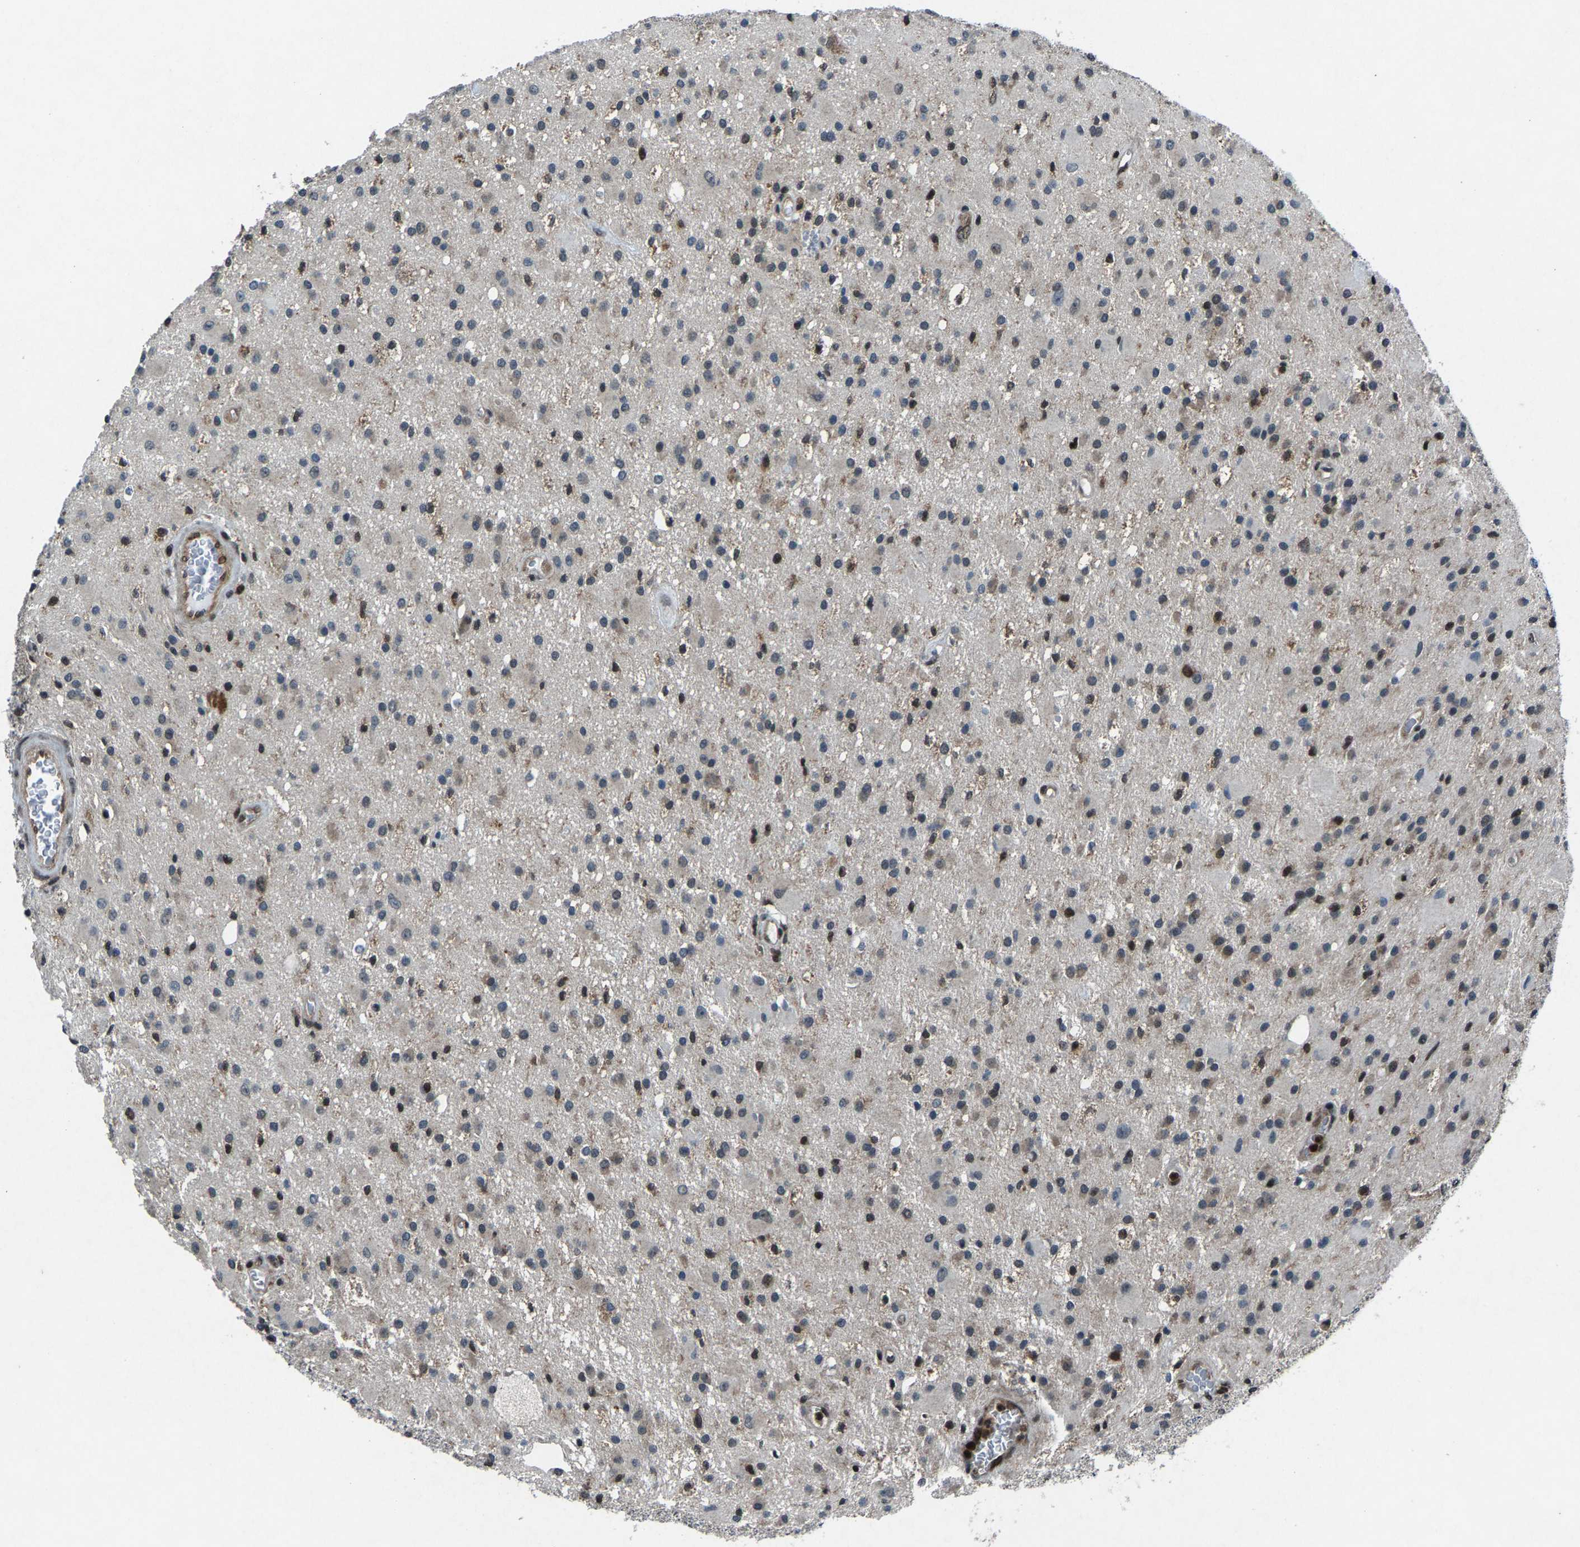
{"staining": {"intensity": "moderate", "quantity": "<25%", "location": "cytoplasmic/membranous,nuclear"}, "tissue": "glioma", "cell_type": "Tumor cells", "image_type": "cancer", "snomed": [{"axis": "morphology", "description": "Glioma, malignant, Low grade"}, {"axis": "topography", "description": "Brain"}], "caption": "Malignant low-grade glioma was stained to show a protein in brown. There is low levels of moderate cytoplasmic/membranous and nuclear positivity in approximately <25% of tumor cells.", "gene": "ATXN3", "patient": {"sex": "male", "age": 58}}